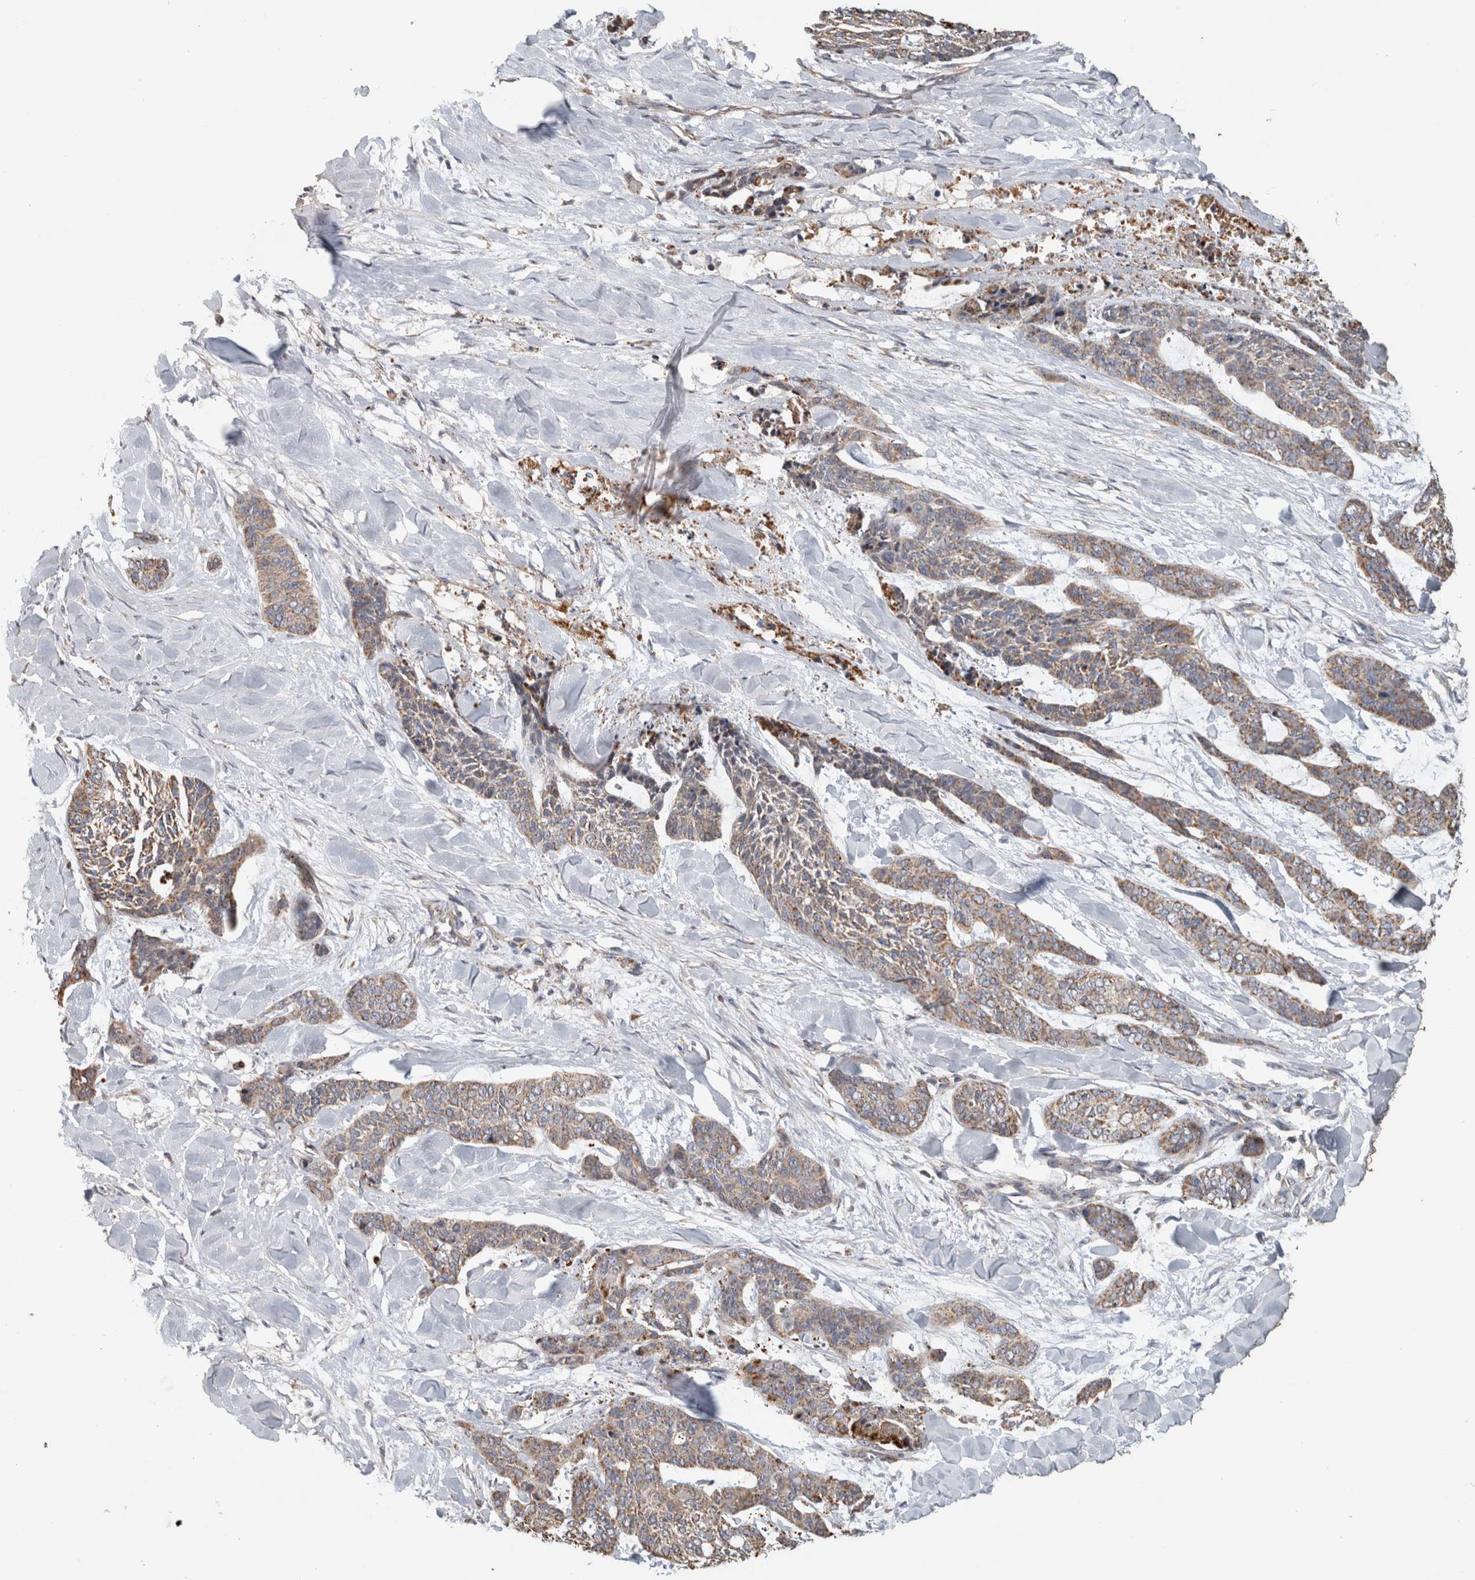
{"staining": {"intensity": "weak", "quantity": ">75%", "location": "cytoplasmic/membranous"}, "tissue": "skin cancer", "cell_type": "Tumor cells", "image_type": "cancer", "snomed": [{"axis": "morphology", "description": "Basal cell carcinoma"}, {"axis": "topography", "description": "Skin"}], "caption": "The histopathology image shows staining of skin basal cell carcinoma, revealing weak cytoplasmic/membranous protein positivity (brown color) within tumor cells.", "gene": "ST8SIA1", "patient": {"sex": "female", "age": 64}}